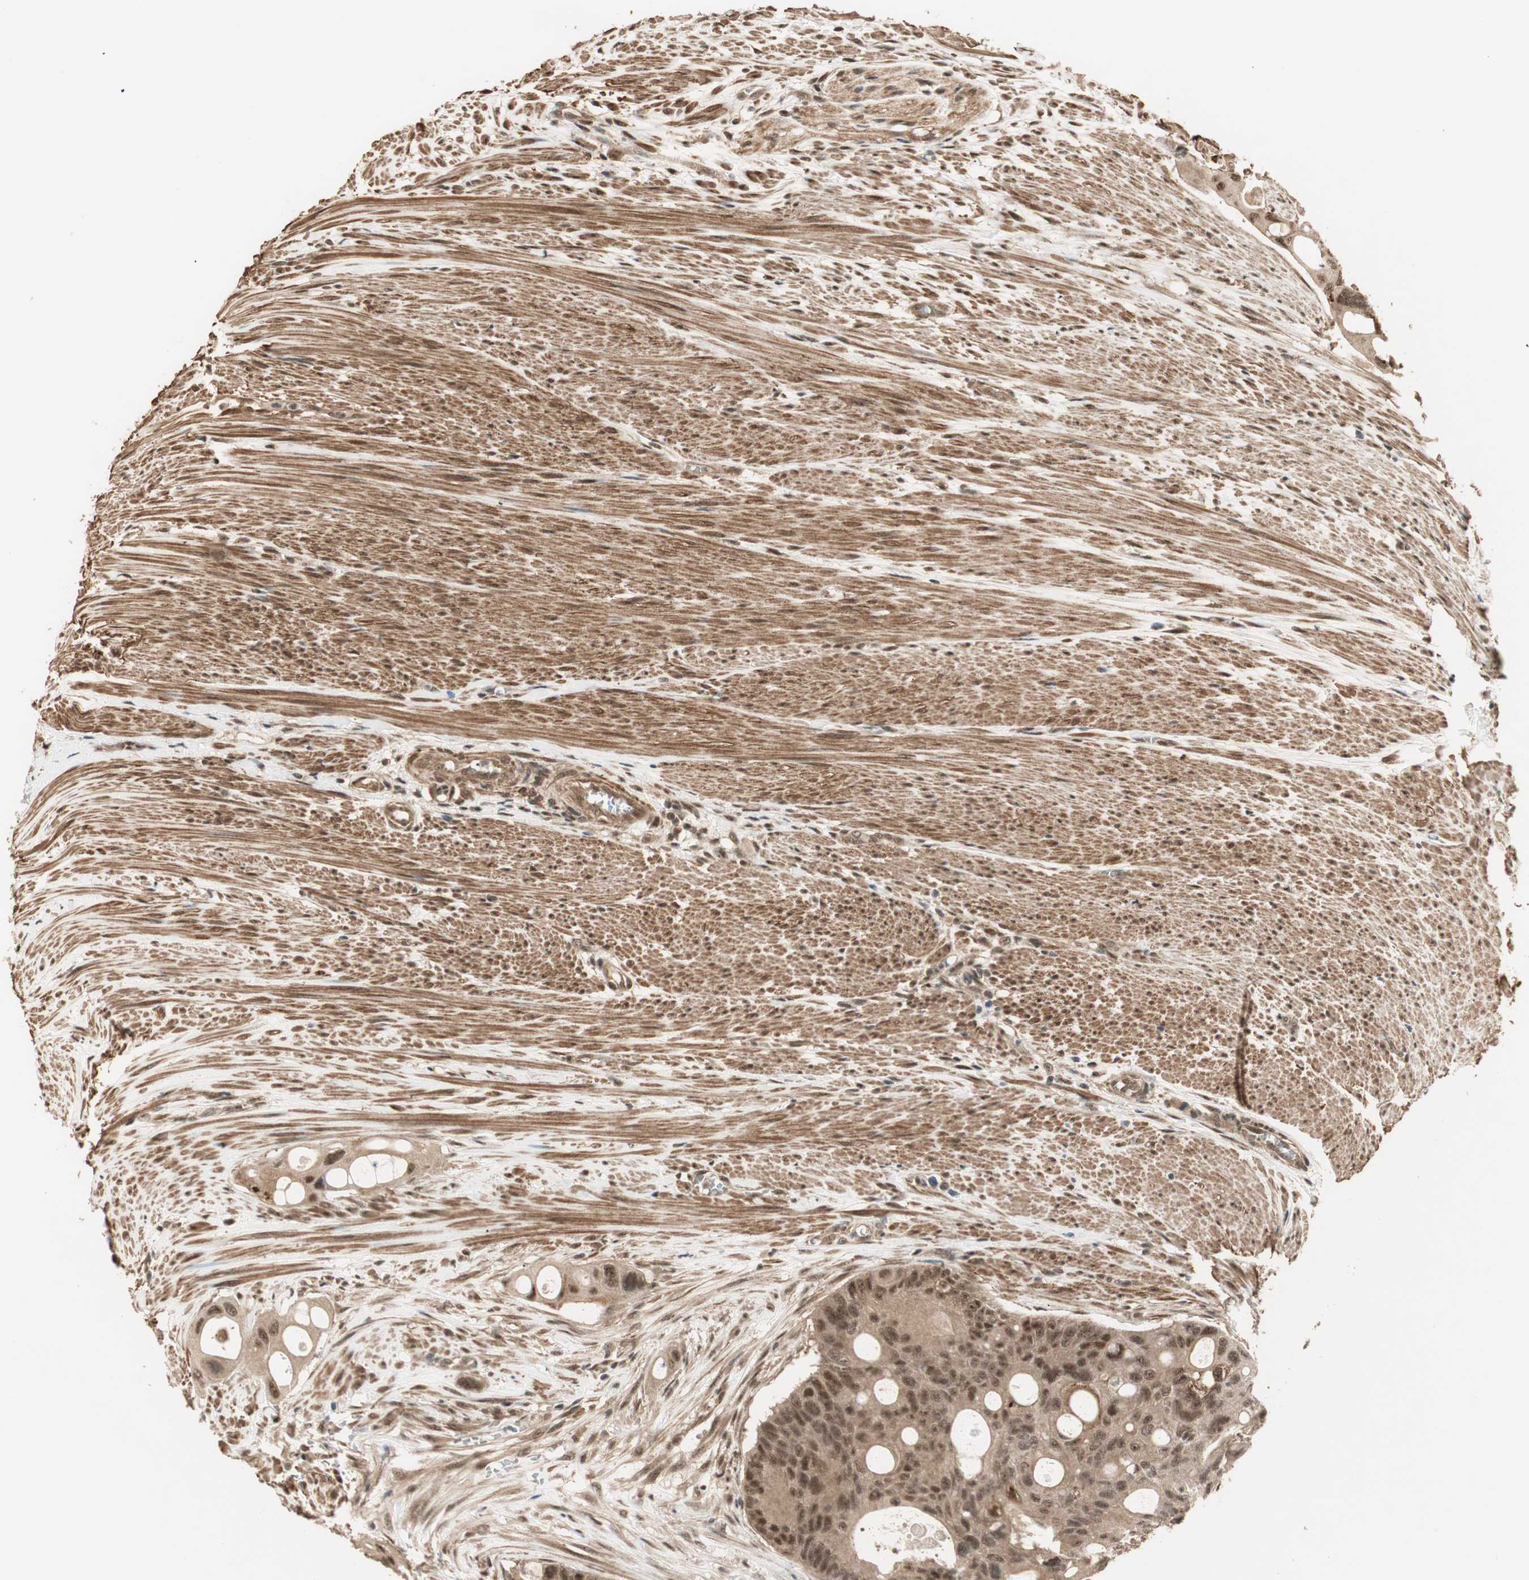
{"staining": {"intensity": "moderate", "quantity": ">75%", "location": "cytoplasmic/membranous,nuclear"}, "tissue": "colorectal cancer", "cell_type": "Tumor cells", "image_type": "cancer", "snomed": [{"axis": "morphology", "description": "Adenocarcinoma, NOS"}, {"axis": "topography", "description": "Colon"}], "caption": "An immunohistochemistry histopathology image of tumor tissue is shown. Protein staining in brown labels moderate cytoplasmic/membranous and nuclear positivity in colorectal cancer (adenocarcinoma) within tumor cells.", "gene": "ZSCAN31", "patient": {"sex": "female", "age": 57}}